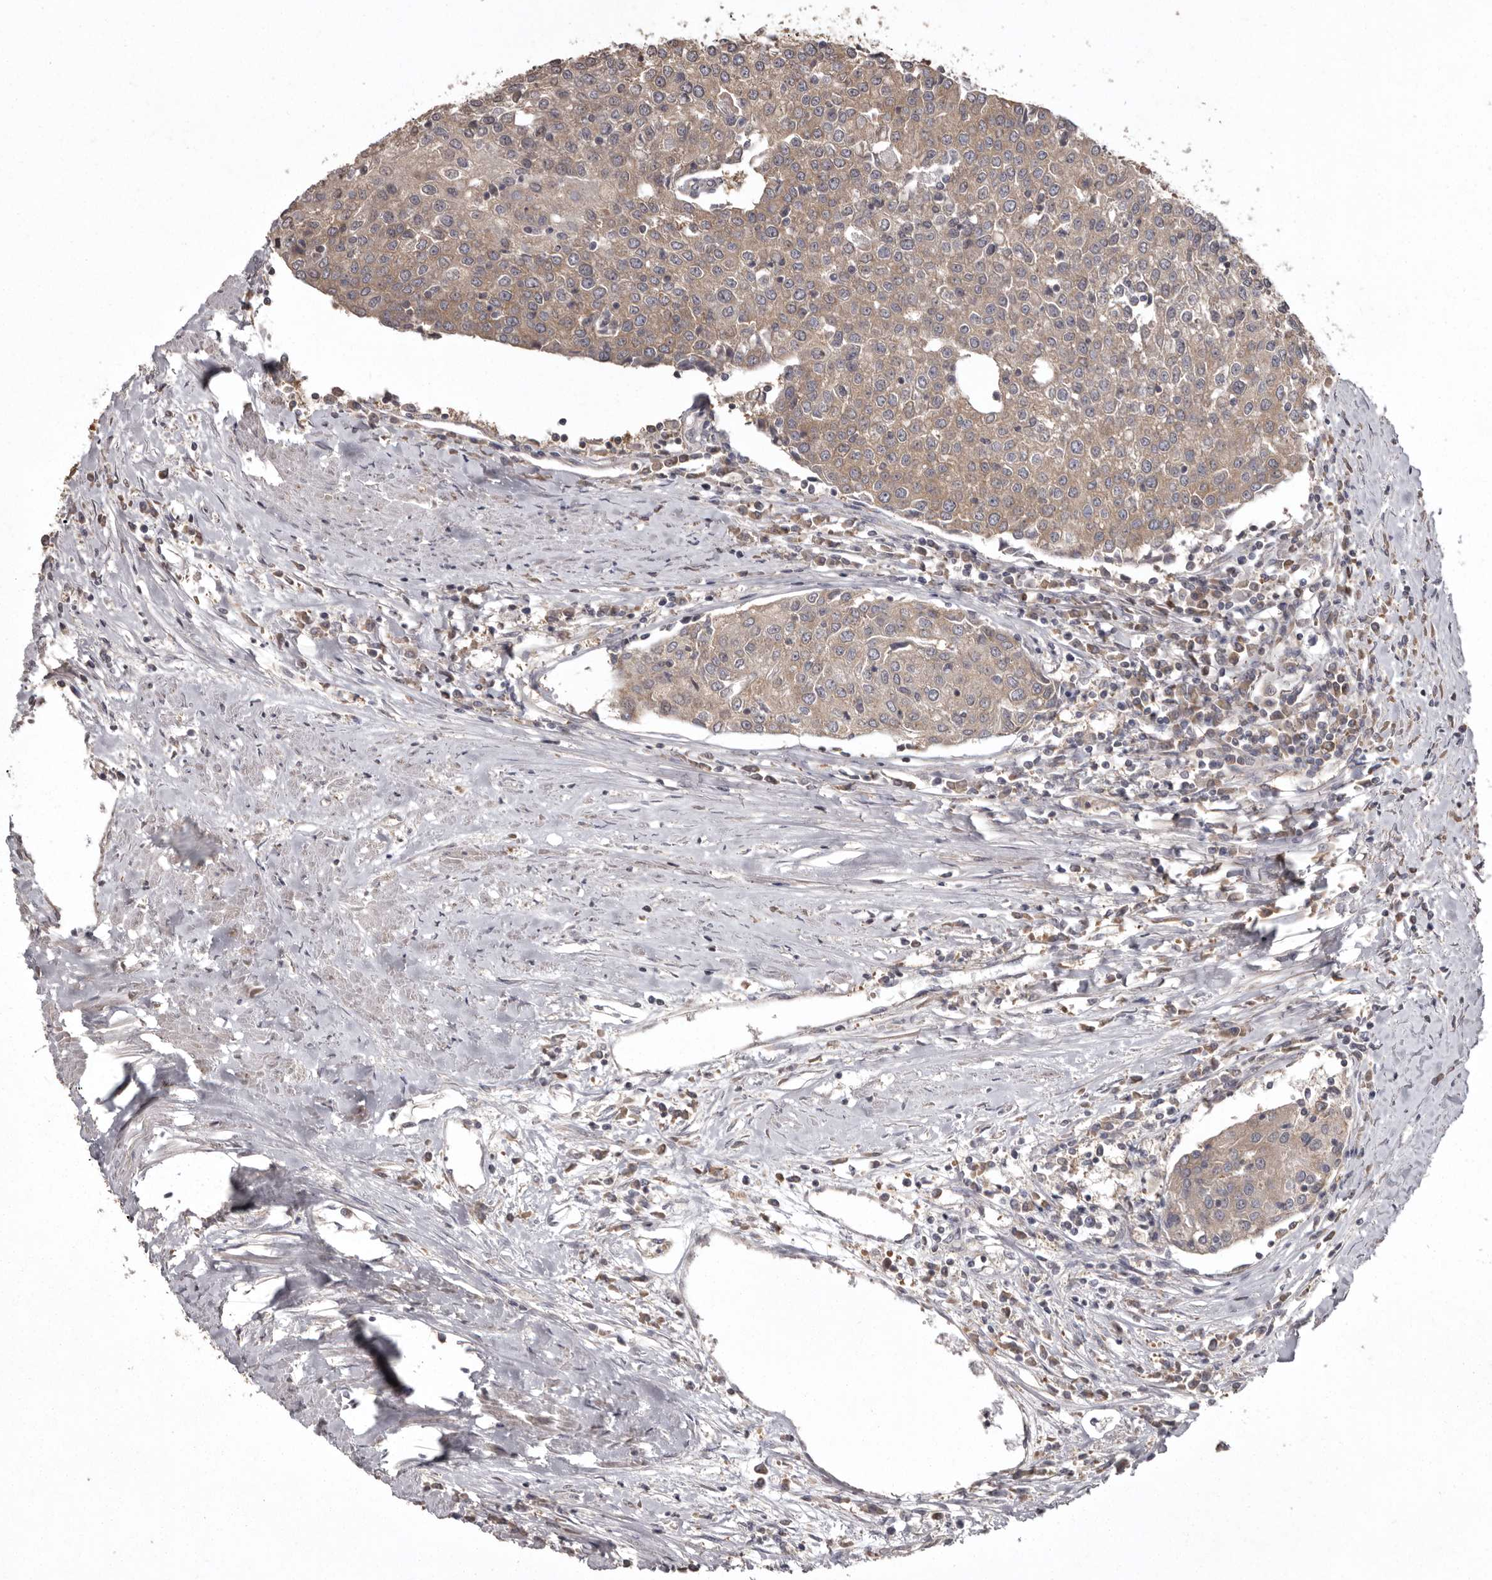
{"staining": {"intensity": "weak", "quantity": ">75%", "location": "cytoplasmic/membranous"}, "tissue": "urothelial cancer", "cell_type": "Tumor cells", "image_type": "cancer", "snomed": [{"axis": "morphology", "description": "Urothelial carcinoma, High grade"}, {"axis": "topography", "description": "Urinary bladder"}], "caption": "Immunohistochemistry micrograph of neoplastic tissue: human high-grade urothelial carcinoma stained using IHC exhibits low levels of weak protein expression localized specifically in the cytoplasmic/membranous of tumor cells, appearing as a cytoplasmic/membranous brown color.", "gene": "DARS1", "patient": {"sex": "female", "age": 85}}